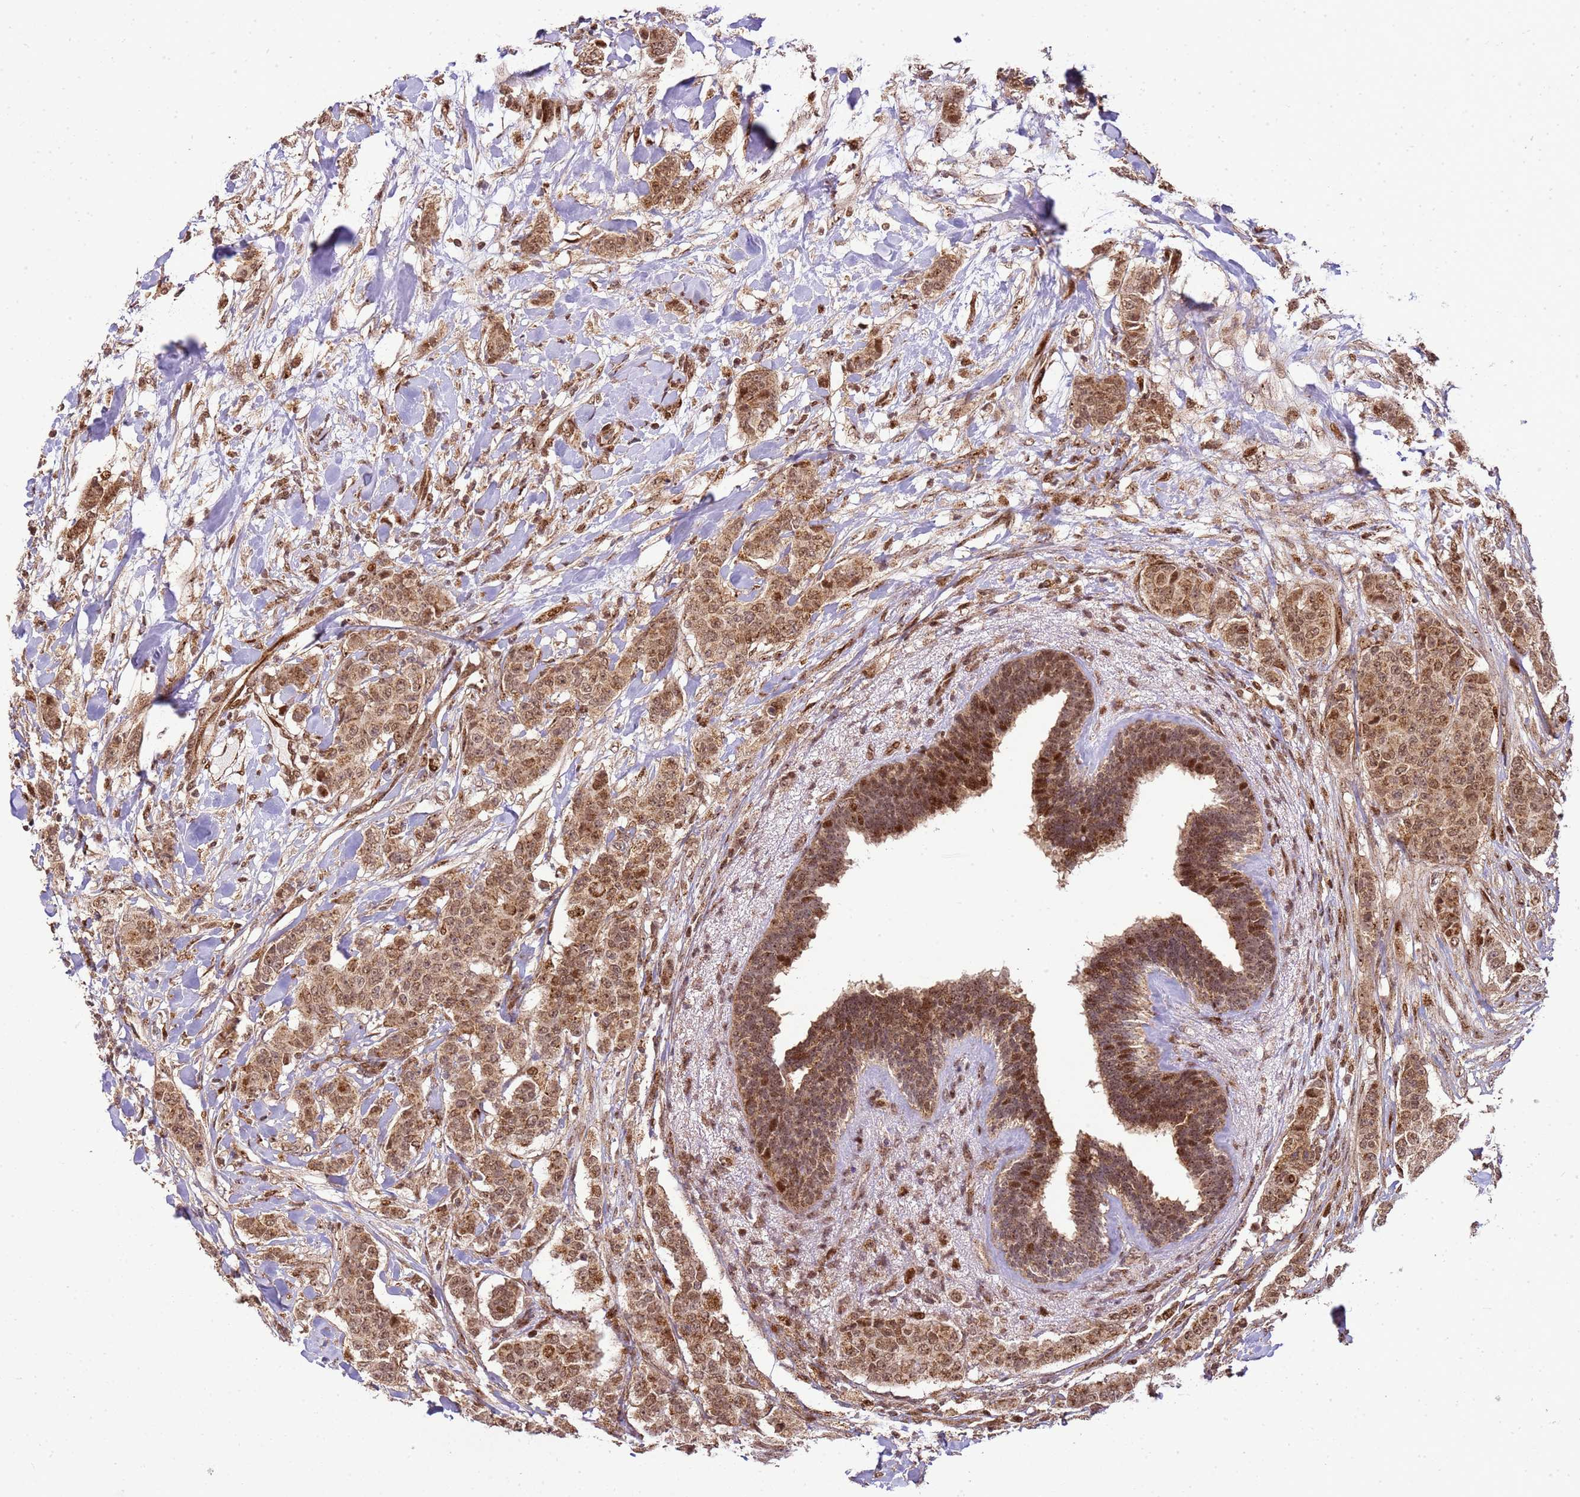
{"staining": {"intensity": "moderate", "quantity": ">75%", "location": "cytoplasmic/membranous,nuclear"}, "tissue": "breast cancer", "cell_type": "Tumor cells", "image_type": "cancer", "snomed": [{"axis": "morphology", "description": "Duct carcinoma"}, {"axis": "topography", "description": "Breast"}], "caption": "High-magnification brightfield microscopy of breast cancer stained with DAB (brown) and counterstained with hematoxylin (blue). tumor cells exhibit moderate cytoplasmic/membranous and nuclear positivity is seen in approximately>75% of cells.", "gene": "PEX14", "patient": {"sex": "female", "age": 40}}